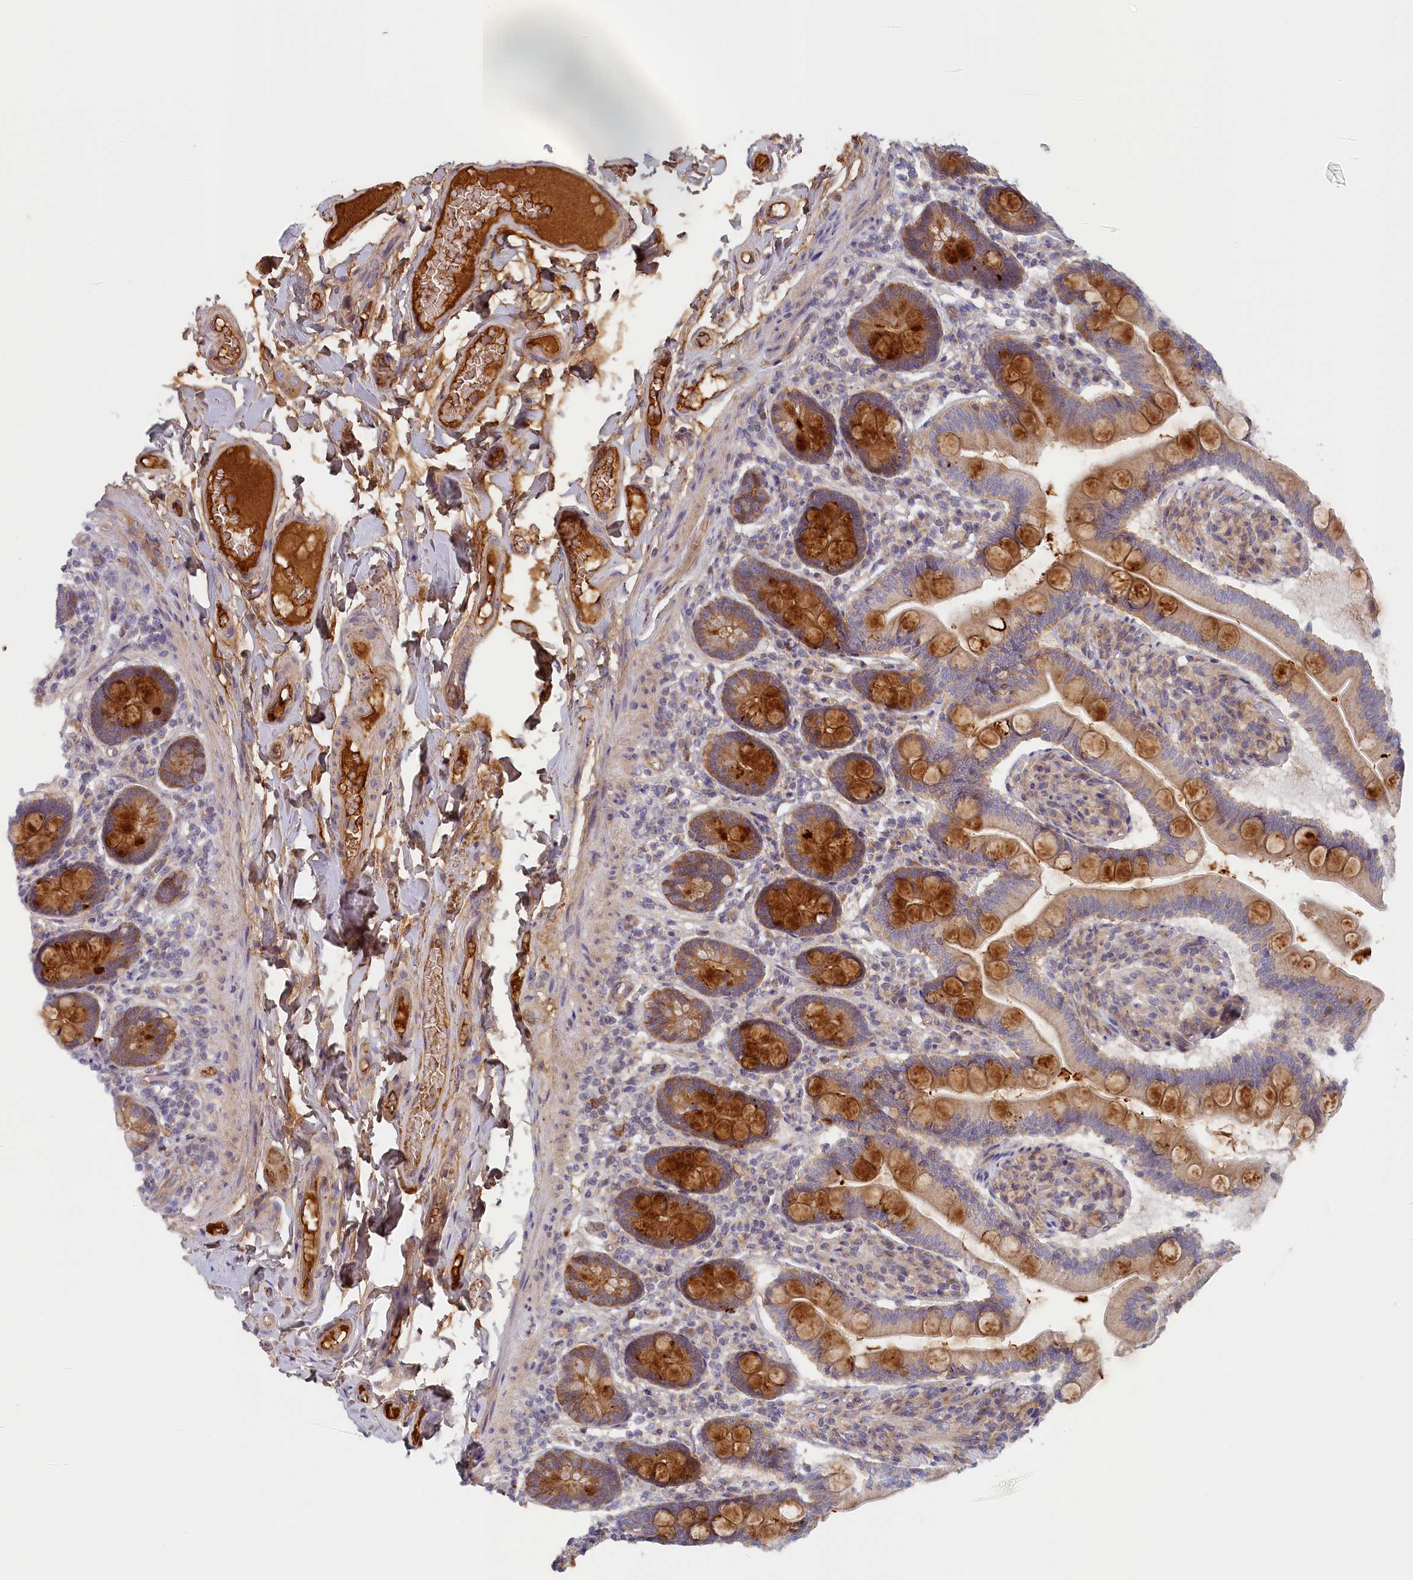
{"staining": {"intensity": "moderate", "quantity": ">75%", "location": "cytoplasmic/membranous"}, "tissue": "small intestine", "cell_type": "Glandular cells", "image_type": "normal", "snomed": [{"axis": "morphology", "description": "Normal tissue, NOS"}, {"axis": "topography", "description": "Small intestine"}], "caption": "Immunohistochemical staining of unremarkable human small intestine displays medium levels of moderate cytoplasmic/membranous expression in about >75% of glandular cells. (DAB (3,3'-diaminobenzidine) IHC, brown staining for protein, blue staining for nuclei).", "gene": "STX16", "patient": {"sex": "female", "age": 64}}